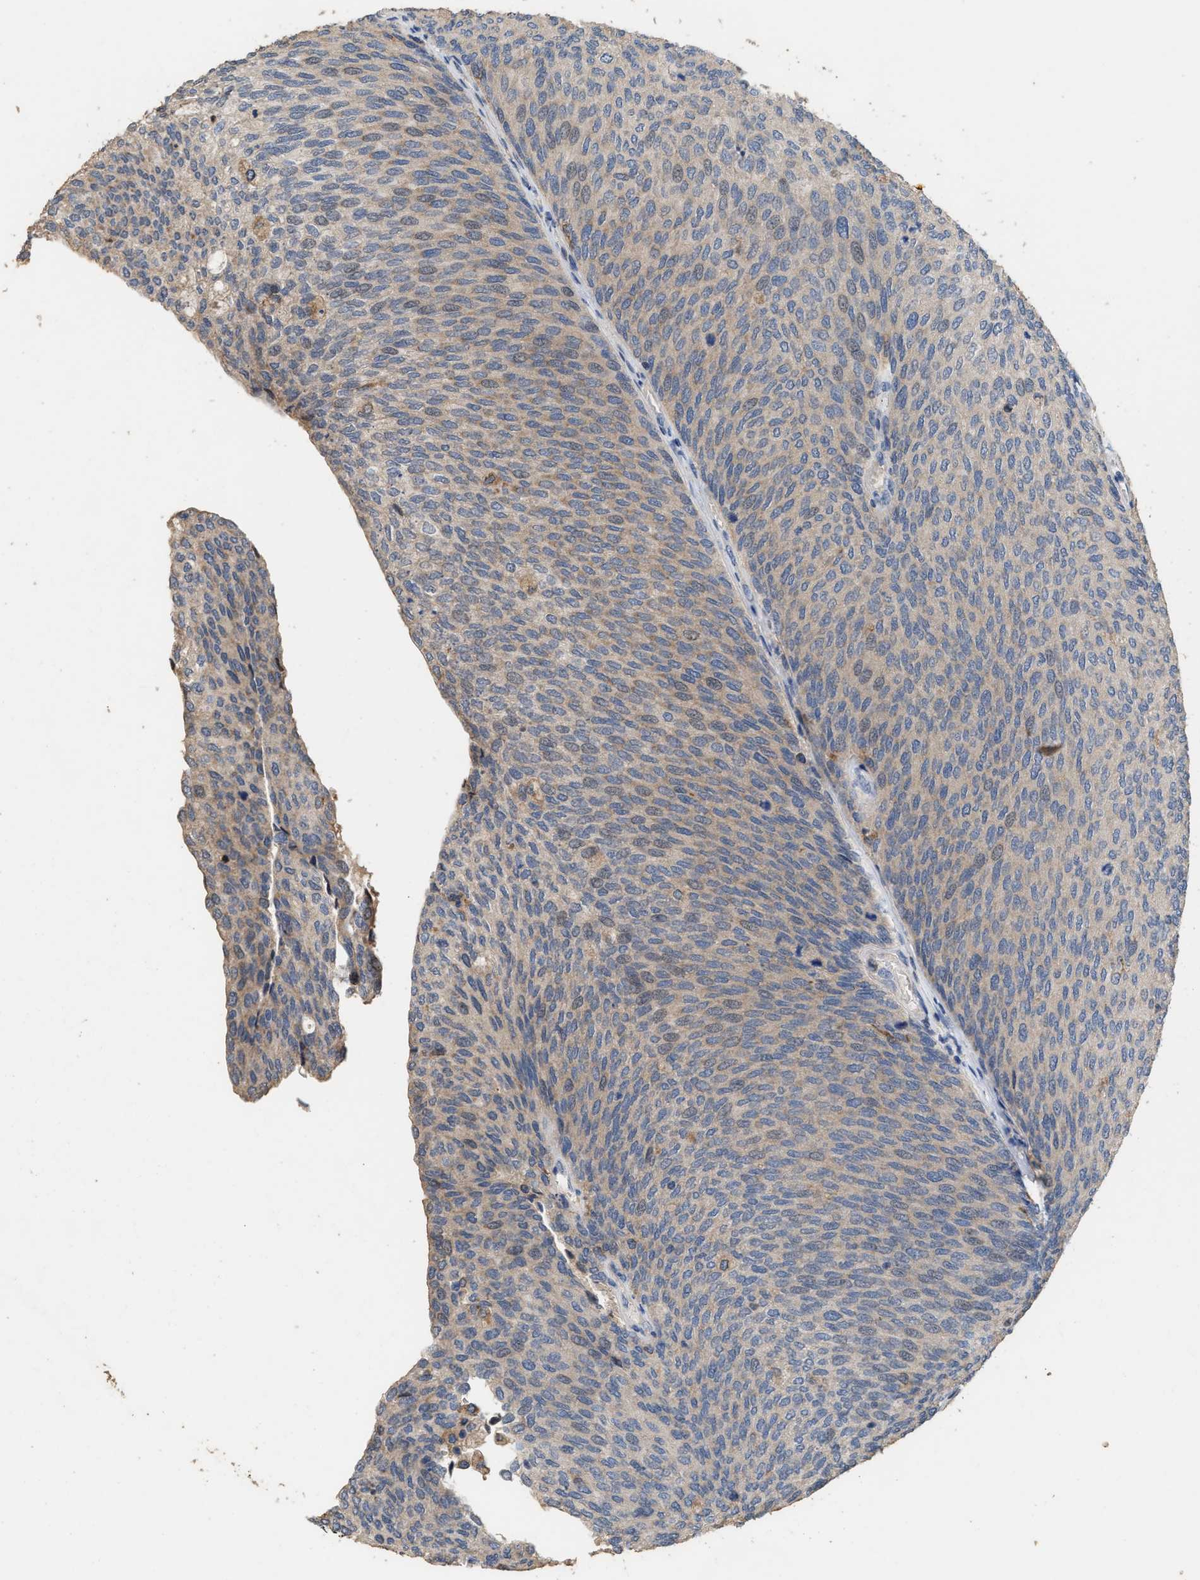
{"staining": {"intensity": "weak", "quantity": ">75%", "location": "cytoplasmic/membranous"}, "tissue": "urothelial cancer", "cell_type": "Tumor cells", "image_type": "cancer", "snomed": [{"axis": "morphology", "description": "Urothelial carcinoma, Low grade"}, {"axis": "topography", "description": "Urinary bladder"}], "caption": "Urothelial cancer was stained to show a protein in brown. There is low levels of weak cytoplasmic/membranous expression in approximately >75% of tumor cells.", "gene": "TDRKH", "patient": {"sex": "female", "age": 79}}